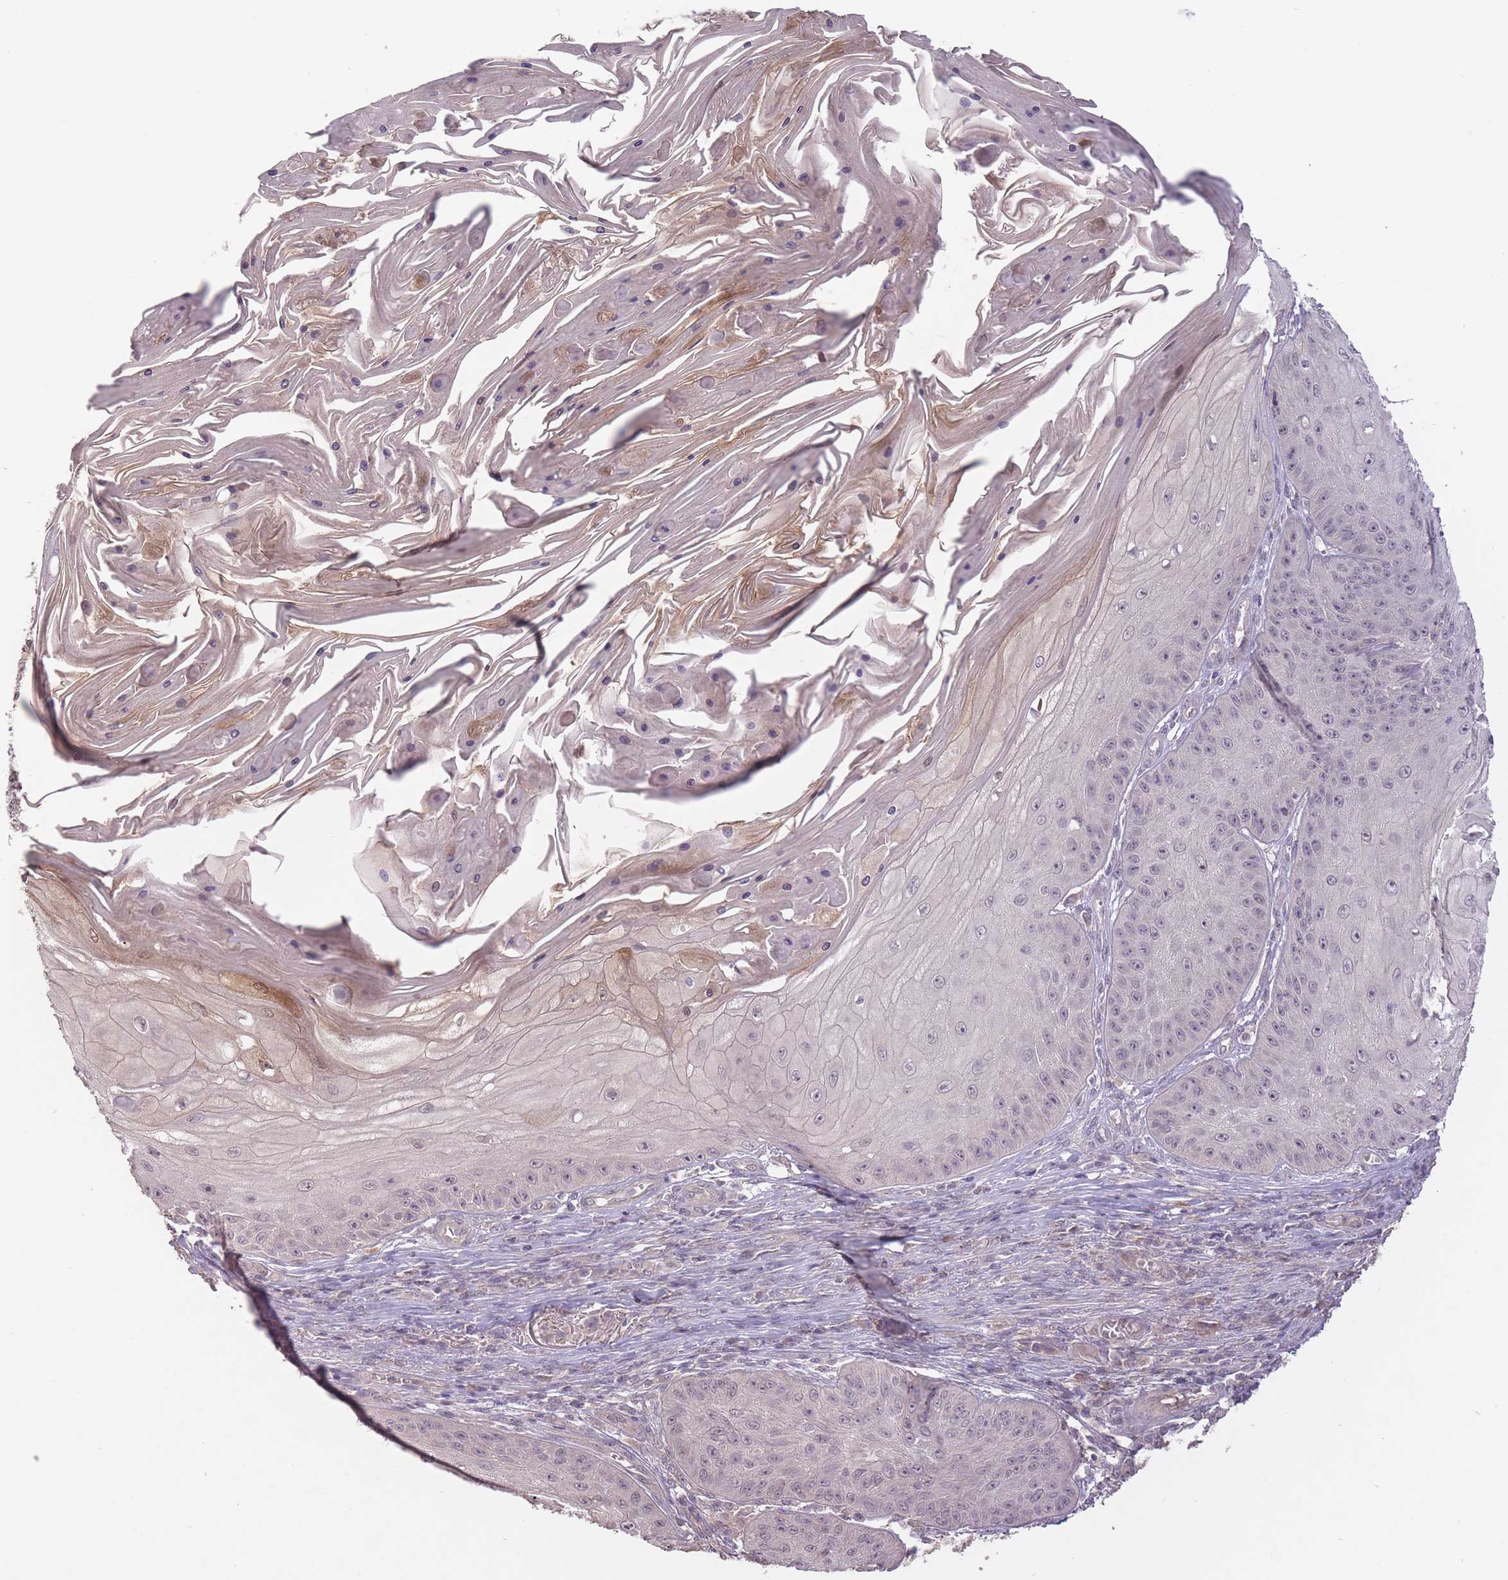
{"staining": {"intensity": "negative", "quantity": "none", "location": "none"}, "tissue": "skin cancer", "cell_type": "Tumor cells", "image_type": "cancer", "snomed": [{"axis": "morphology", "description": "Squamous cell carcinoma, NOS"}, {"axis": "topography", "description": "Skin"}], "caption": "DAB (3,3'-diaminobenzidine) immunohistochemical staining of skin cancer (squamous cell carcinoma) exhibits no significant staining in tumor cells.", "gene": "LRATD2", "patient": {"sex": "male", "age": 70}}